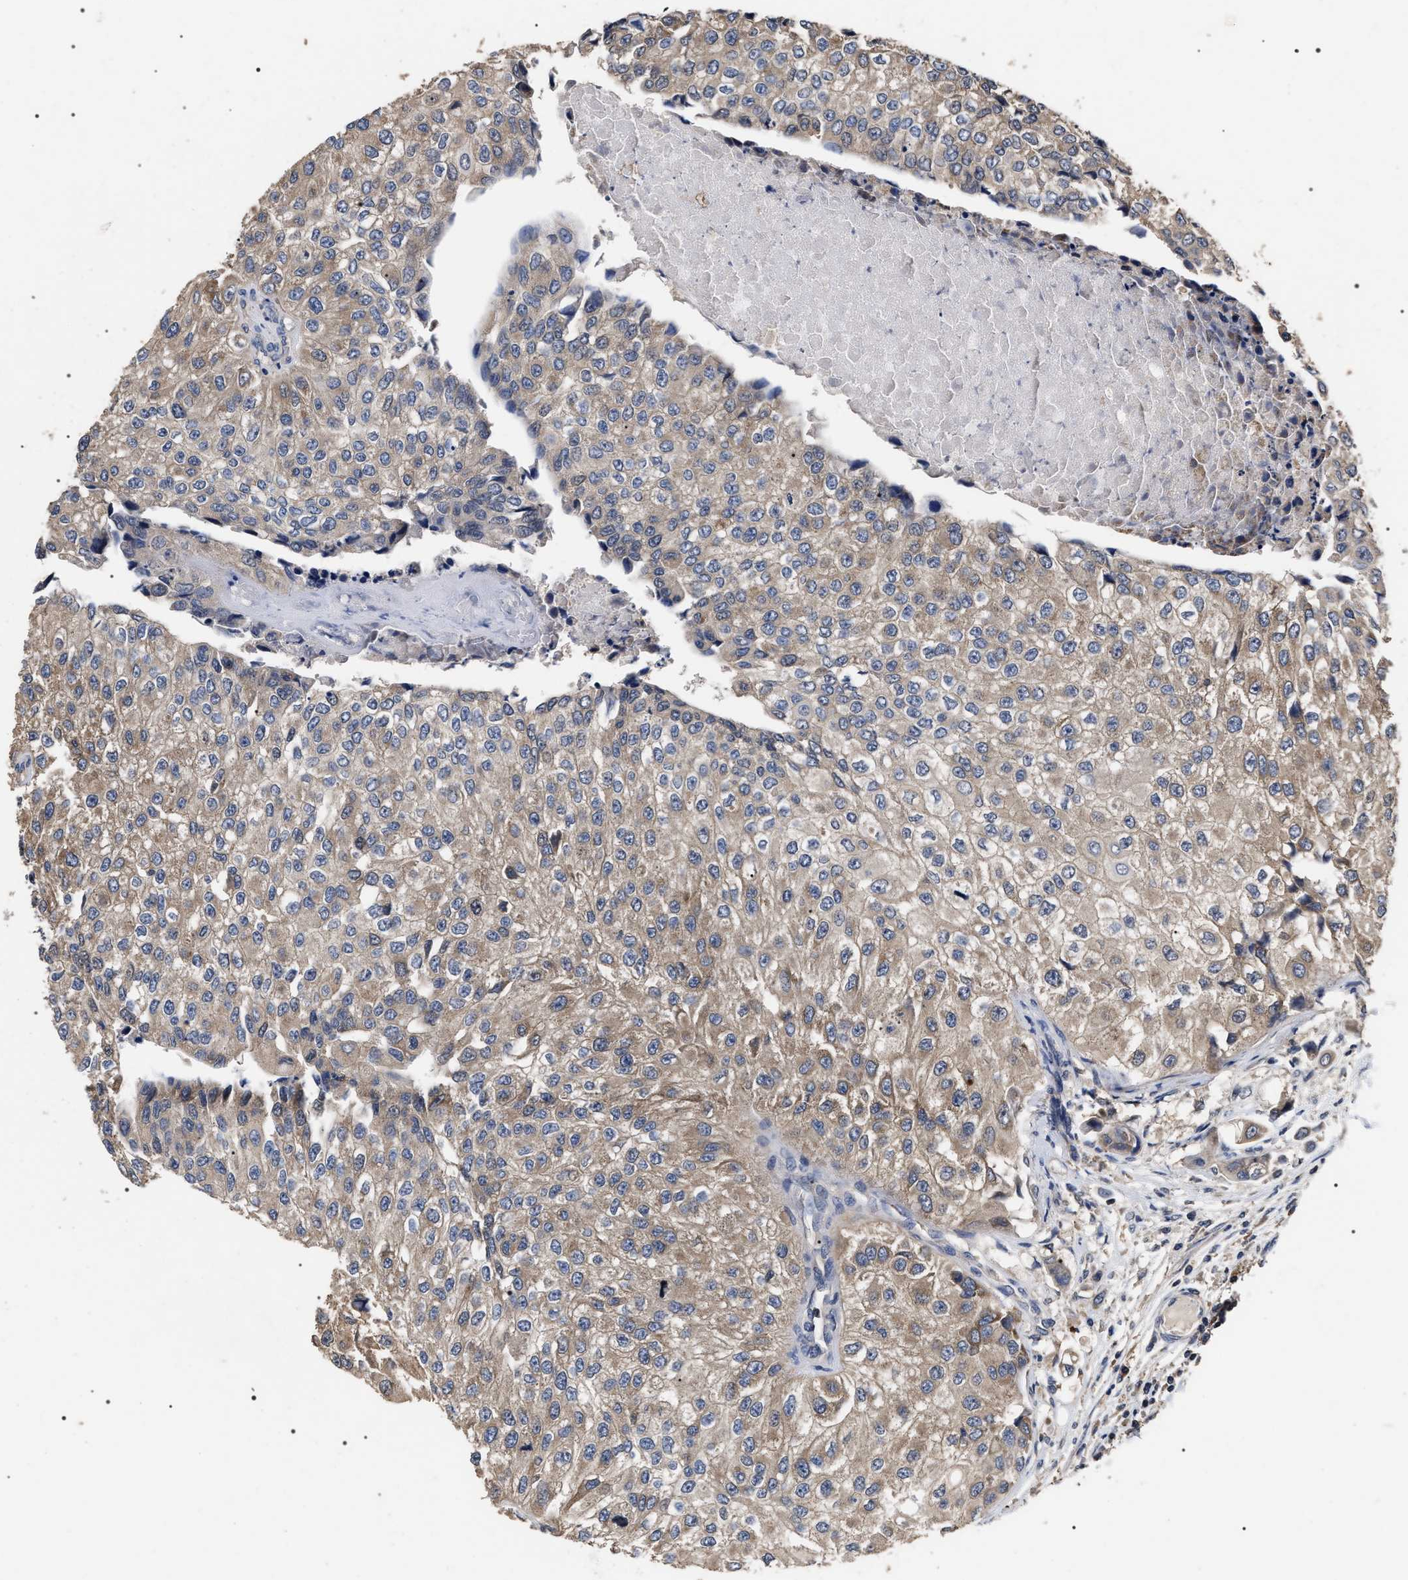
{"staining": {"intensity": "weak", "quantity": ">75%", "location": "cytoplasmic/membranous"}, "tissue": "urothelial cancer", "cell_type": "Tumor cells", "image_type": "cancer", "snomed": [{"axis": "morphology", "description": "Urothelial carcinoma, High grade"}, {"axis": "topography", "description": "Kidney"}, {"axis": "topography", "description": "Urinary bladder"}], "caption": "Weak cytoplasmic/membranous expression for a protein is seen in approximately >75% of tumor cells of urothelial carcinoma (high-grade) using immunohistochemistry.", "gene": "UPF3A", "patient": {"sex": "male", "age": 77}}